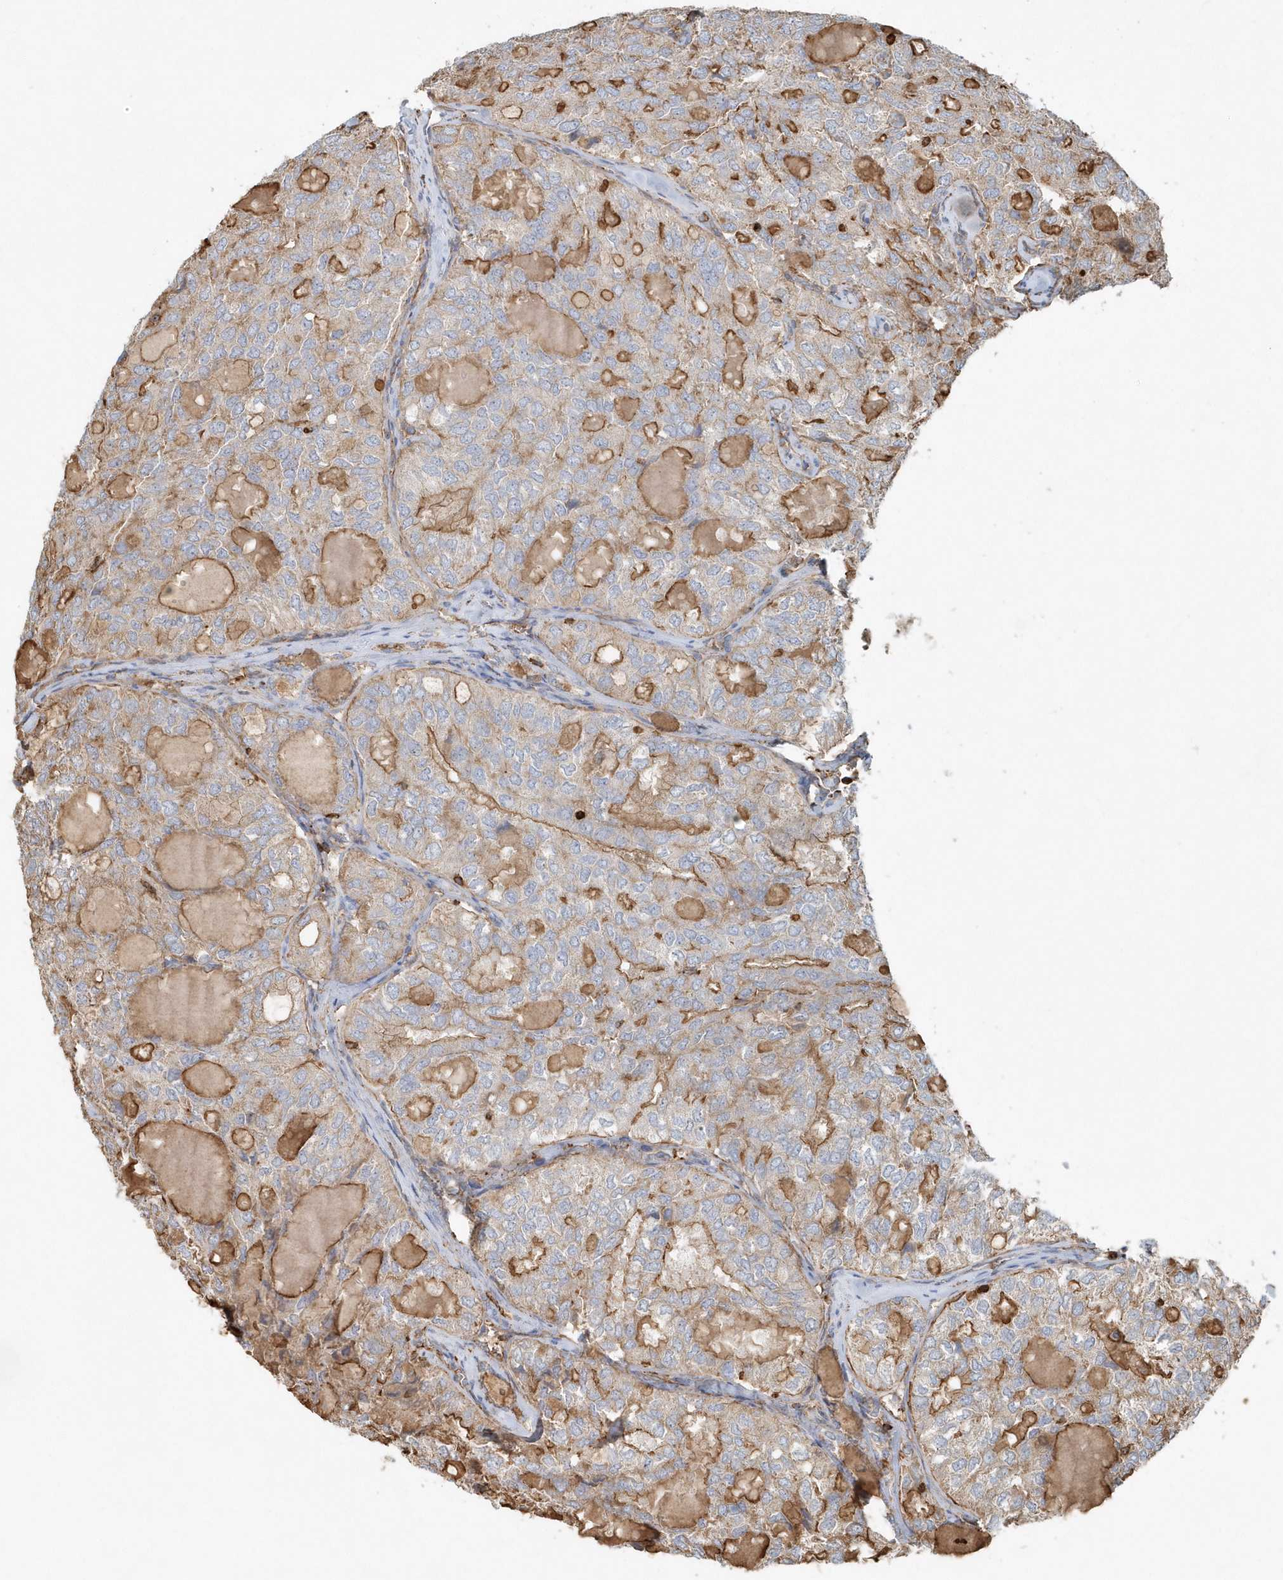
{"staining": {"intensity": "moderate", "quantity": "<25%", "location": "cytoplasmic/membranous"}, "tissue": "thyroid cancer", "cell_type": "Tumor cells", "image_type": "cancer", "snomed": [{"axis": "morphology", "description": "Follicular adenoma carcinoma, NOS"}, {"axis": "topography", "description": "Thyroid gland"}], "caption": "Protein expression analysis of human thyroid follicular adenoma carcinoma reveals moderate cytoplasmic/membranous expression in about <25% of tumor cells.", "gene": "MMUT", "patient": {"sex": "male", "age": 75}}